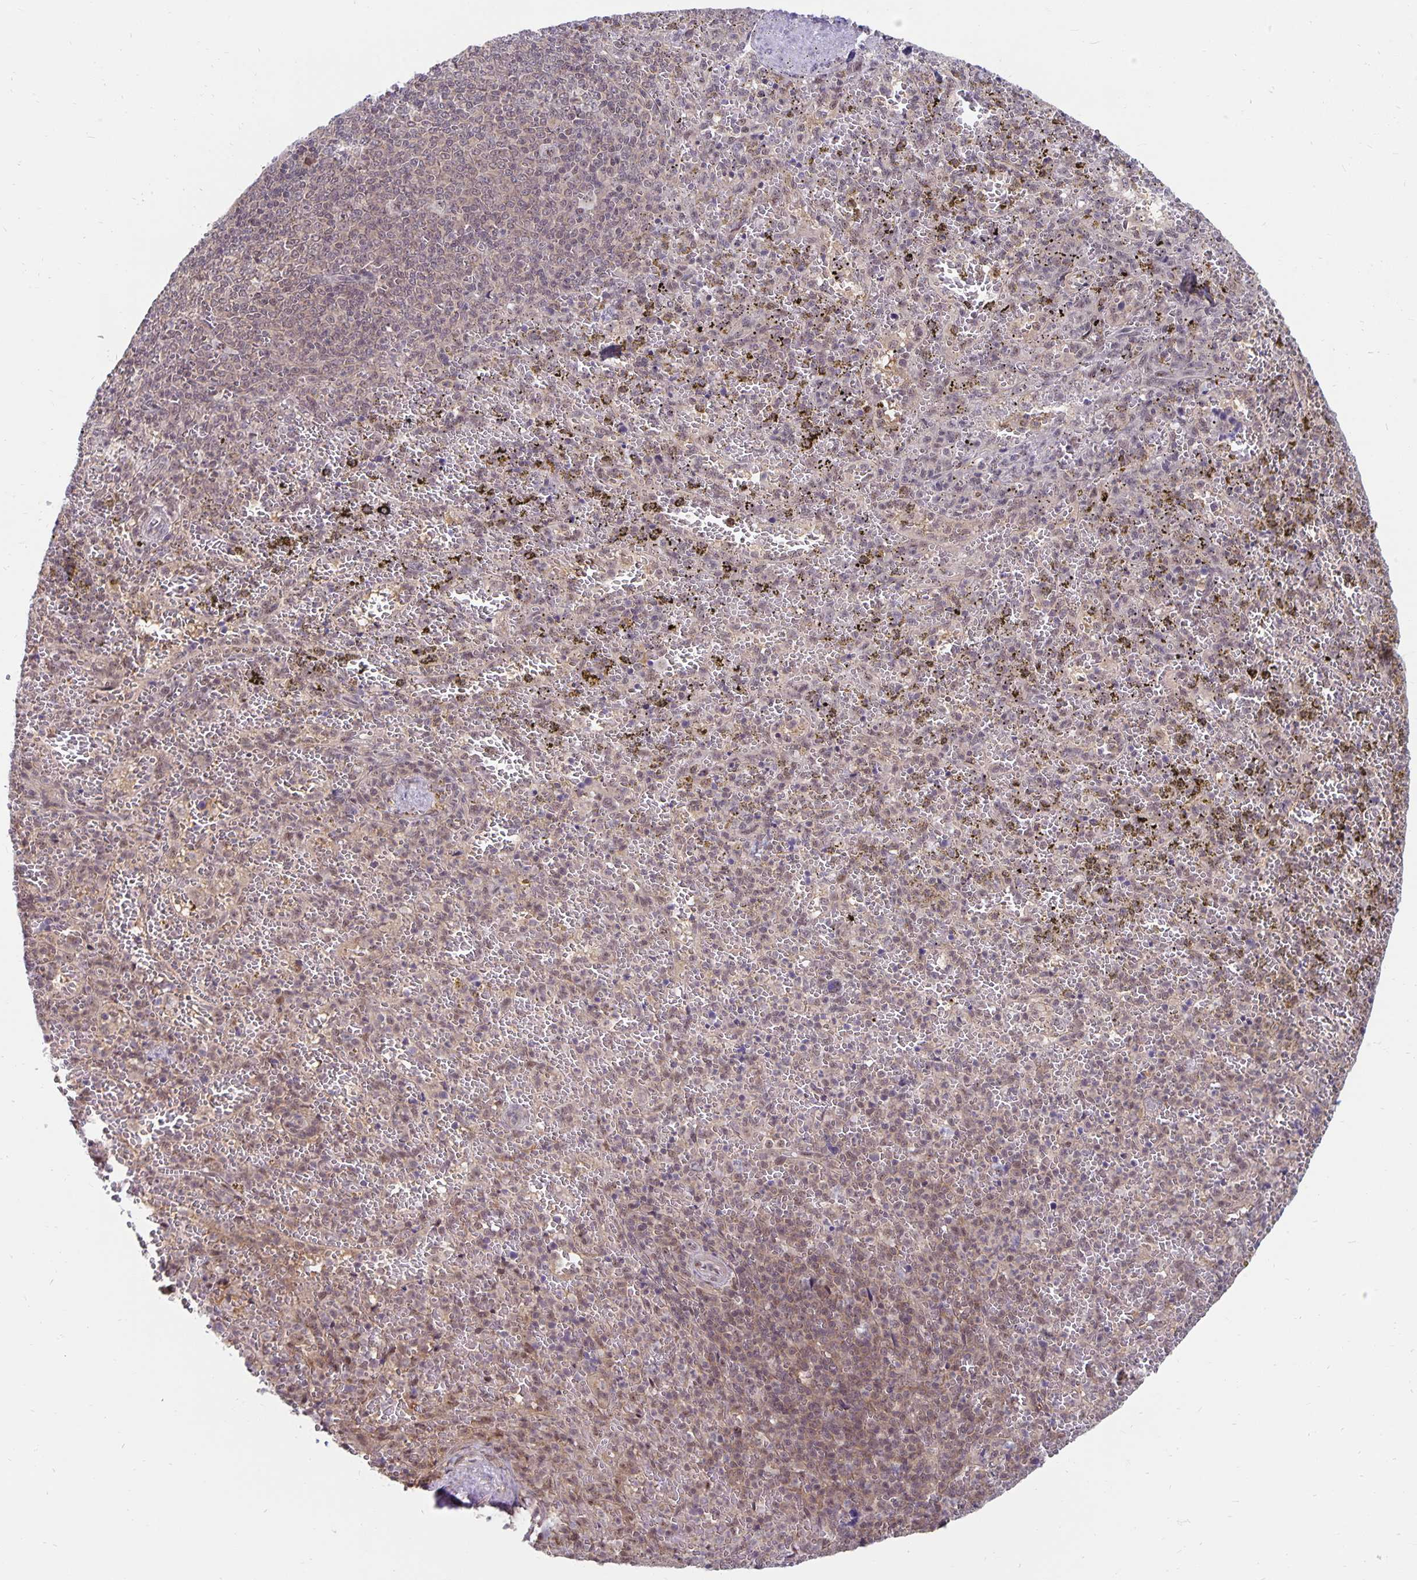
{"staining": {"intensity": "weak", "quantity": "<25%", "location": "cytoplasmic/membranous"}, "tissue": "spleen", "cell_type": "Cells in red pulp", "image_type": "normal", "snomed": [{"axis": "morphology", "description": "Normal tissue, NOS"}, {"axis": "topography", "description": "Spleen"}], "caption": "The photomicrograph reveals no staining of cells in red pulp in normal spleen.", "gene": "EXOC6B", "patient": {"sex": "female", "age": 50}}